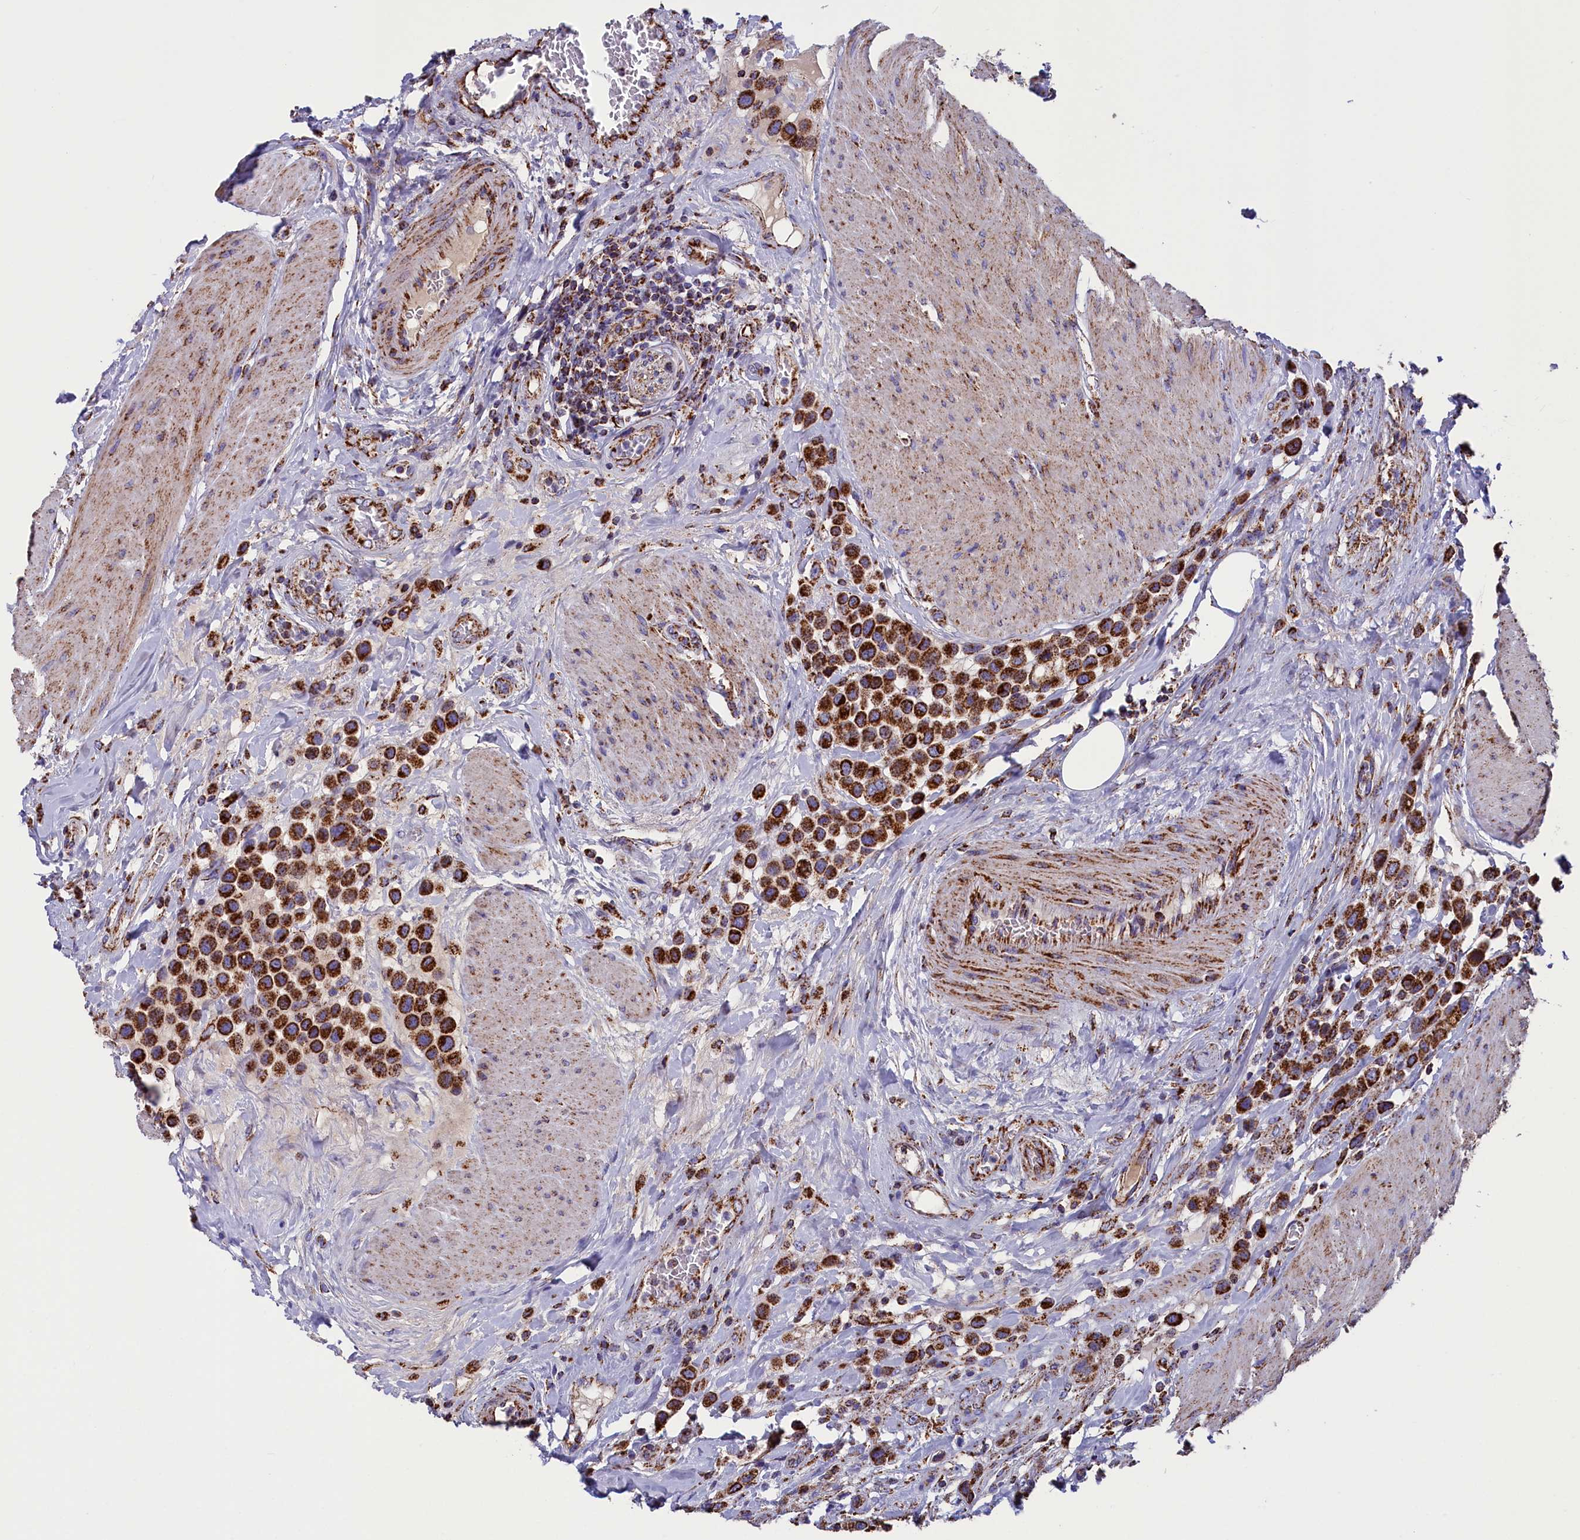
{"staining": {"intensity": "strong", "quantity": ">75%", "location": "cytoplasmic/membranous"}, "tissue": "urothelial cancer", "cell_type": "Tumor cells", "image_type": "cancer", "snomed": [{"axis": "morphology", "description": "Urothelial carcinoma, High grade"}, {"axis": "topography", "description": "Urinary bladder"}], "caption": "DAB (3,3'-diaminobenzidine) immunohistochemical staining of urothelial cancer reveals strong cytoplasmic/membranous protein positivity in approximately >75% of tumor cells. Using DAB (3,3'-diaminobenzidine) (brown) and hematoxylin (blue) stains, captured at high magnification using brightfield microscopy.", "gene": "SLC39A3", "patient": {"sex": "male", "age": 50}}